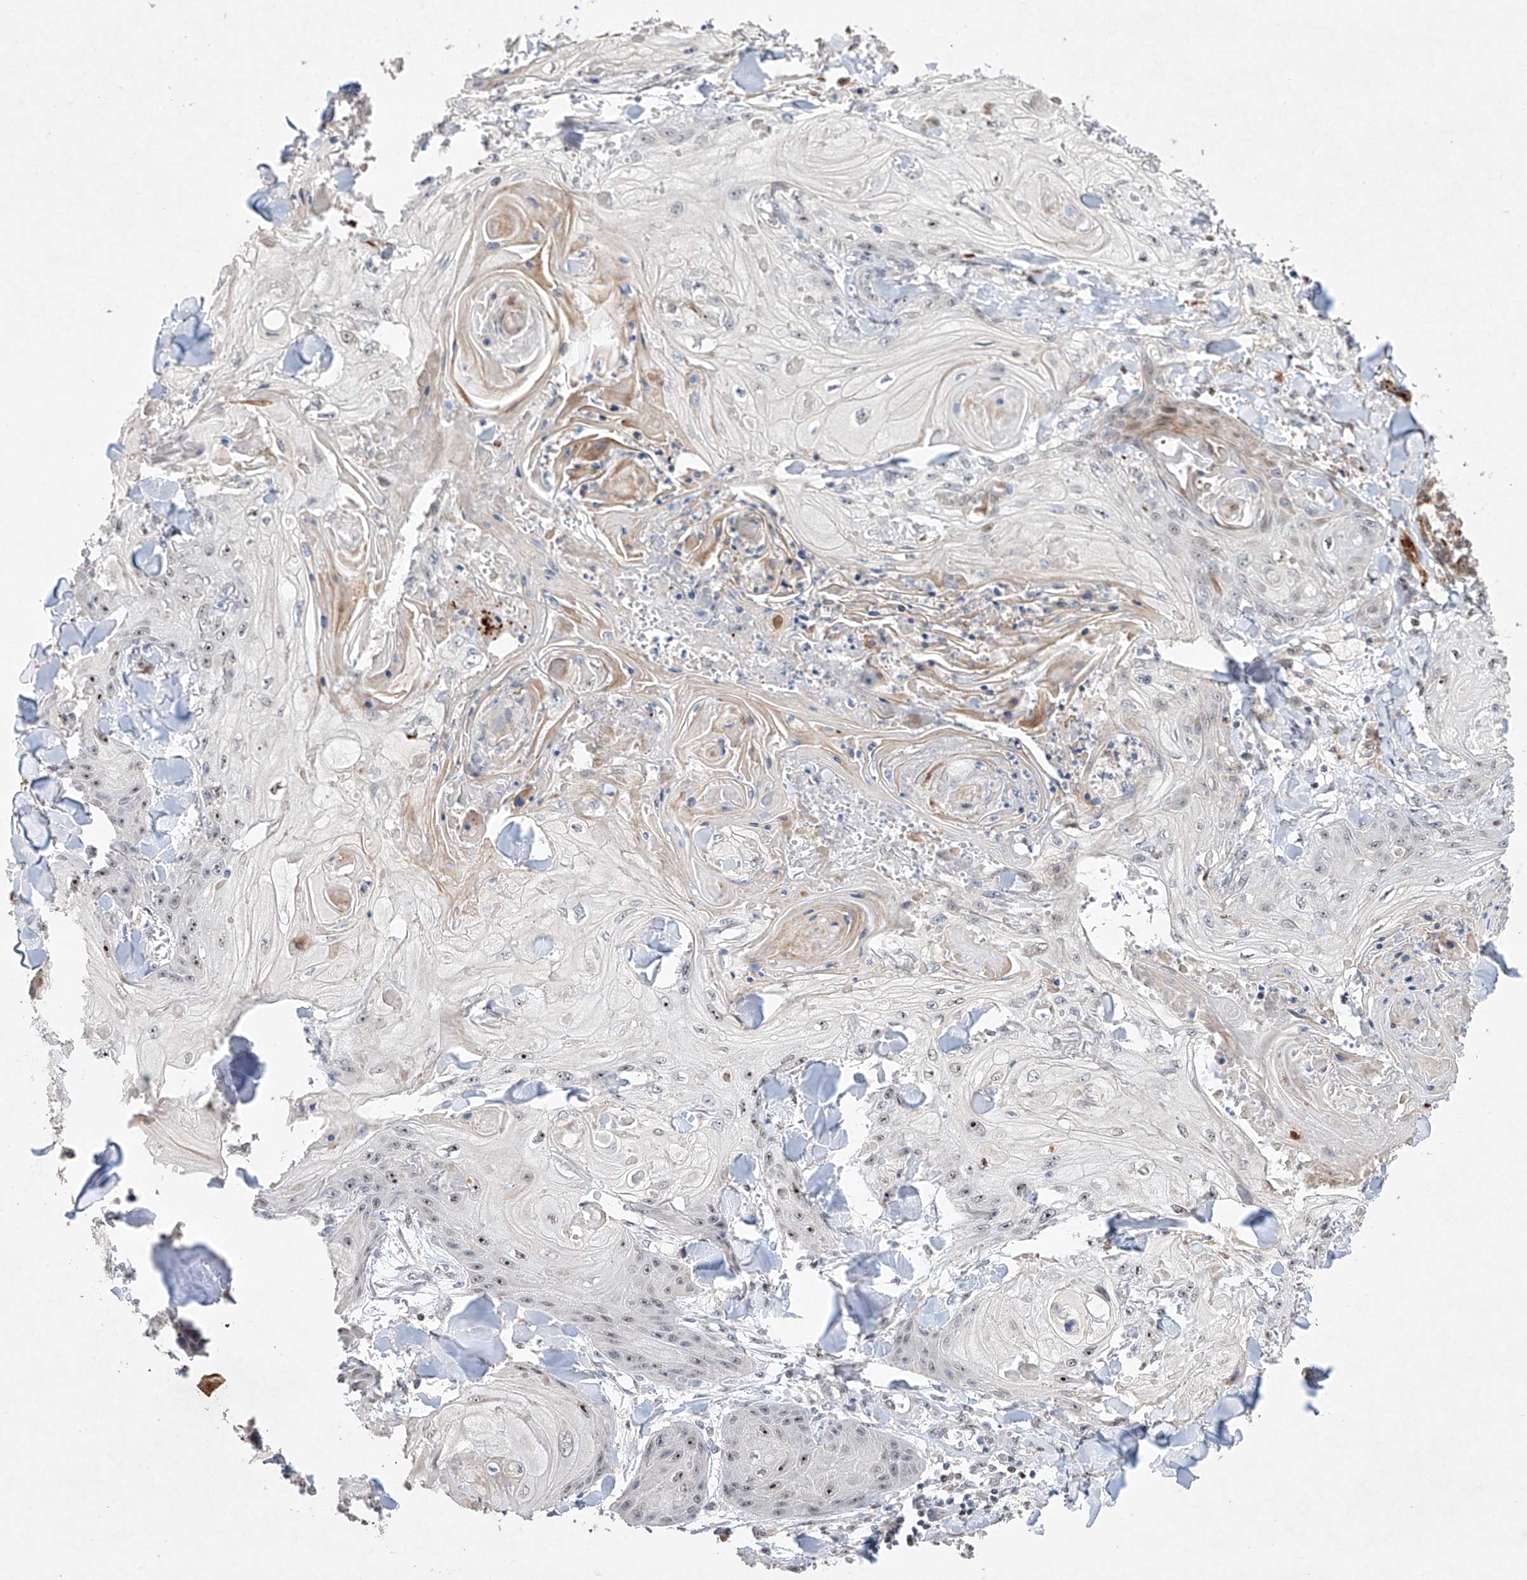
{"staining": {"intensity": "negative", "quantity": "none", "location": "none"}, "tissue": "skin cancer", "cell_type": "Tumor cells", "image_type": "cancer", "snomed": [{"axis": "morphology", "description": "Squamous cell carcinoma, NOS"}, {"axis": "topography", "description": "Skin"}], "caption": "This is a image of immunohistochemistry (IHC) staining of skin squamous cell carcinoma, which shows no staining in tumor cells.", "gene": "AFG1L", "patient": {"sex": "male", "age": 74}}